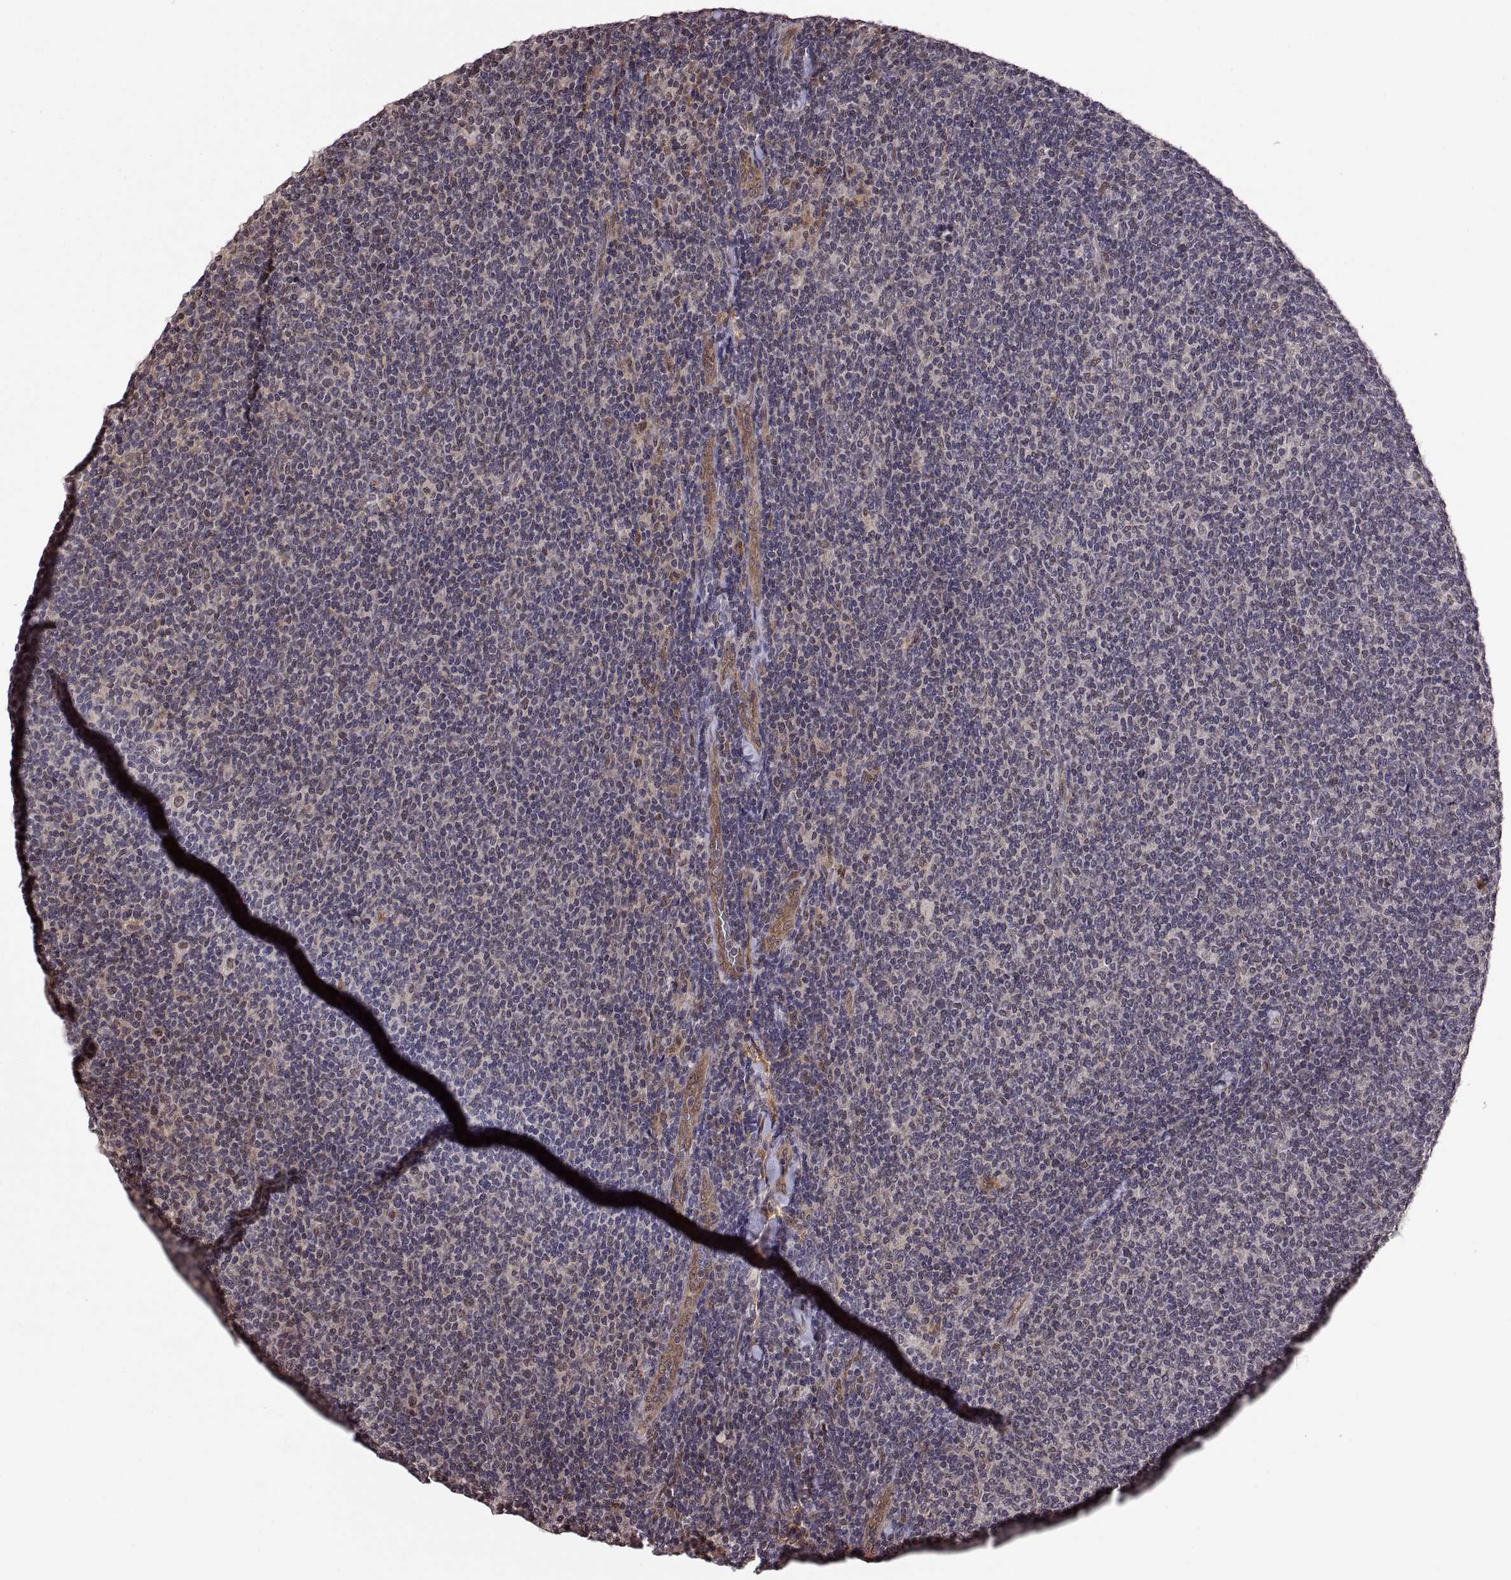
{"staining": {"intensity": "negative", "quantity": "none", "location": "none"}, "tissue": "lymphoma", "cell_type": "Tumor cells", "image_type": "cancer", "snomed": [{"axis": "morphology", "description": "Malignant lymphoma, non-Hodgkin's type, Low grade"}, {"axis": "topography", "description": "Lymph node"}], "caption": "The image demonstrates no significant staining in tumor cells of lymphoma.", "gene": "ARRB1", "patient": {"sex": "male", "age": 52}}